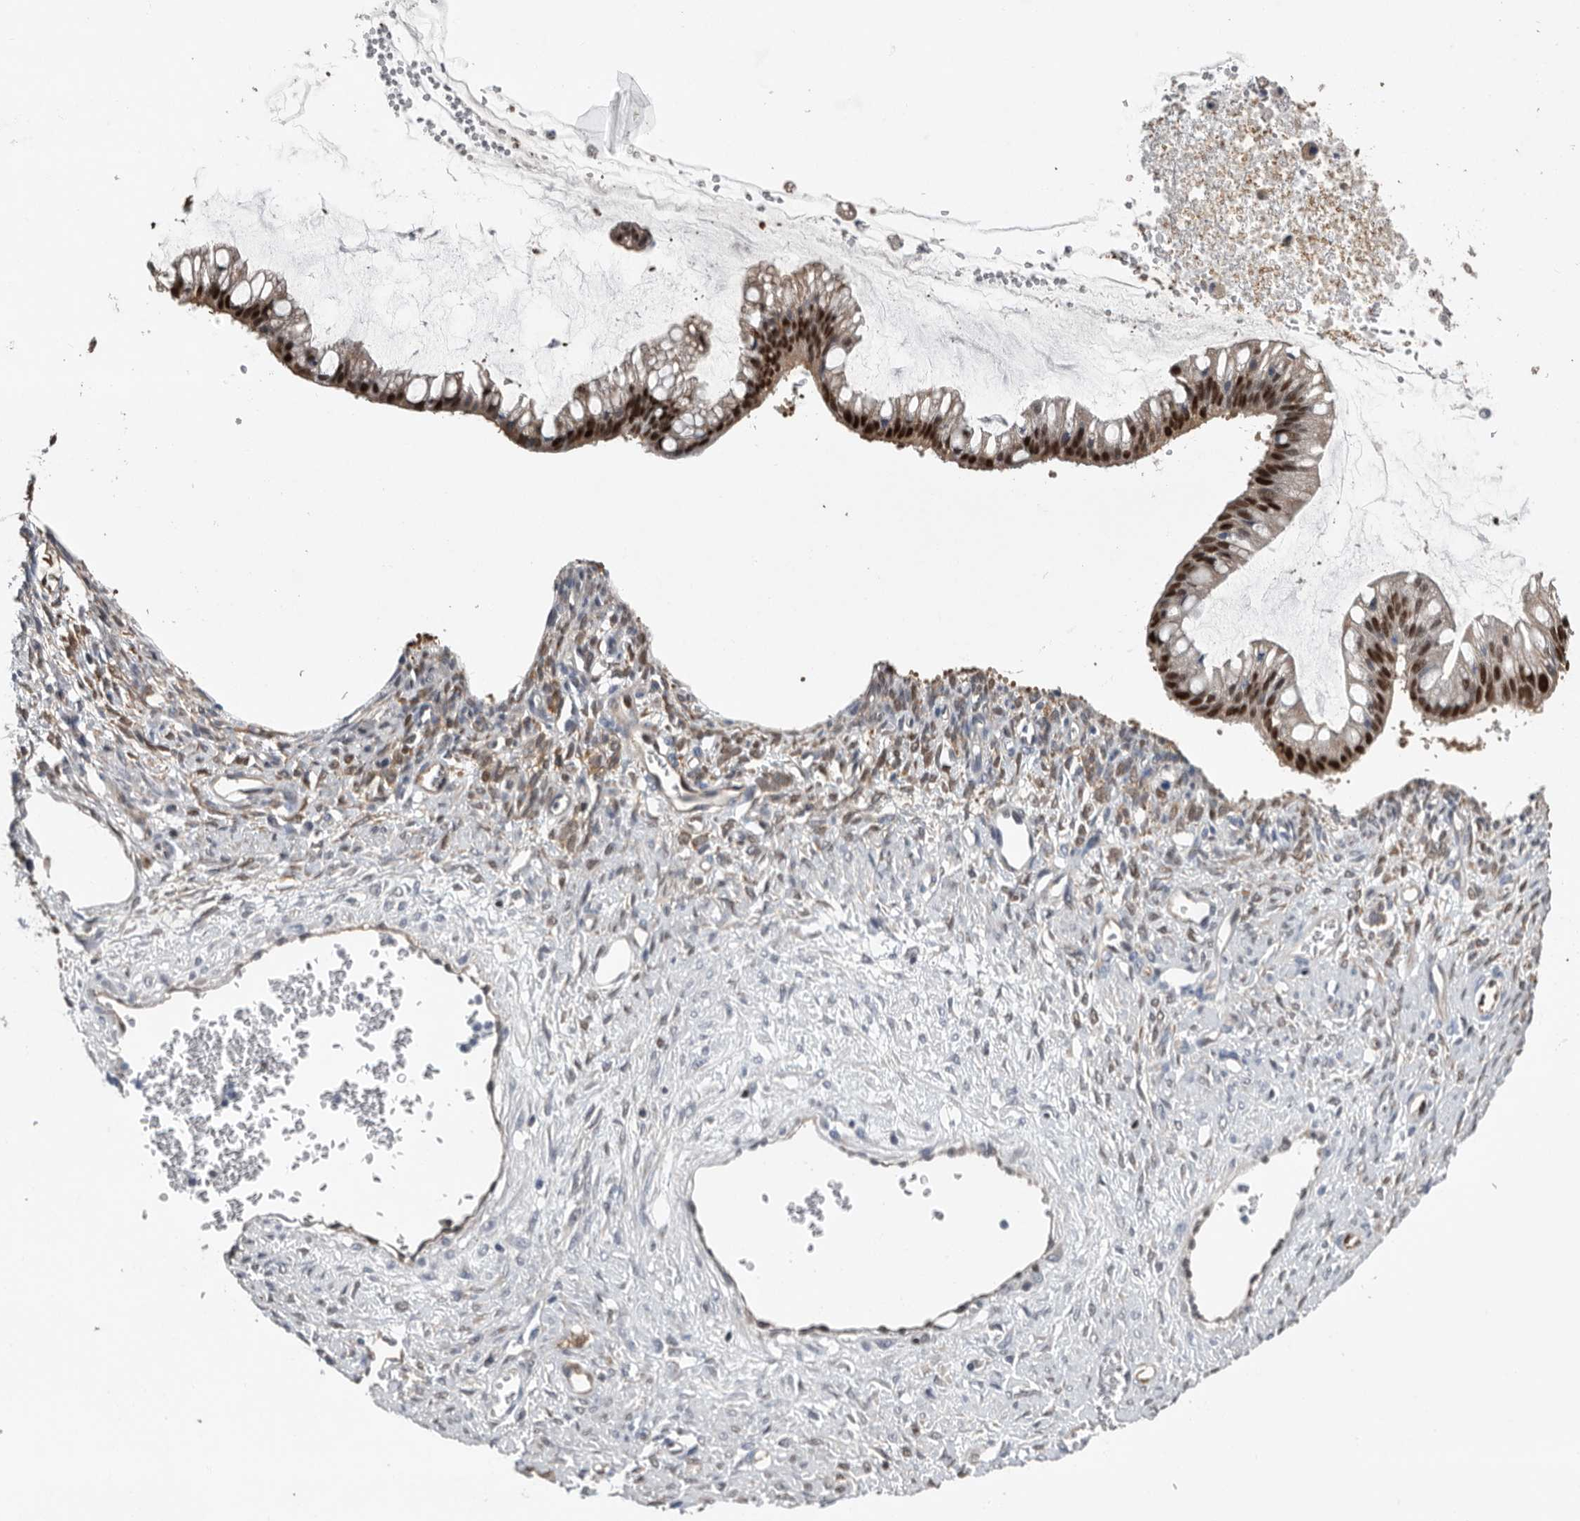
{"staining": {"intensity": "strong", "quantity": ">75%", "location": "nuclear"}, "tissue": "ovarian cancer", "cell_type": "Tumor cells", "image_type": "cancer", "snomed": [{"axis": "morphology", "description": "Cystadenocarcinoma, mucinous, NOS"}, {"axis": "topography", "description": "Ovary"}], "caption": "Immunohistochemistry (IHC) of human ovarian cancer demonstrates high levels of strong nuclear positivity in approximately >75% of tumor cells.", "gene": "PDCD4", "patient": {"sex": "female", "age": 73}}